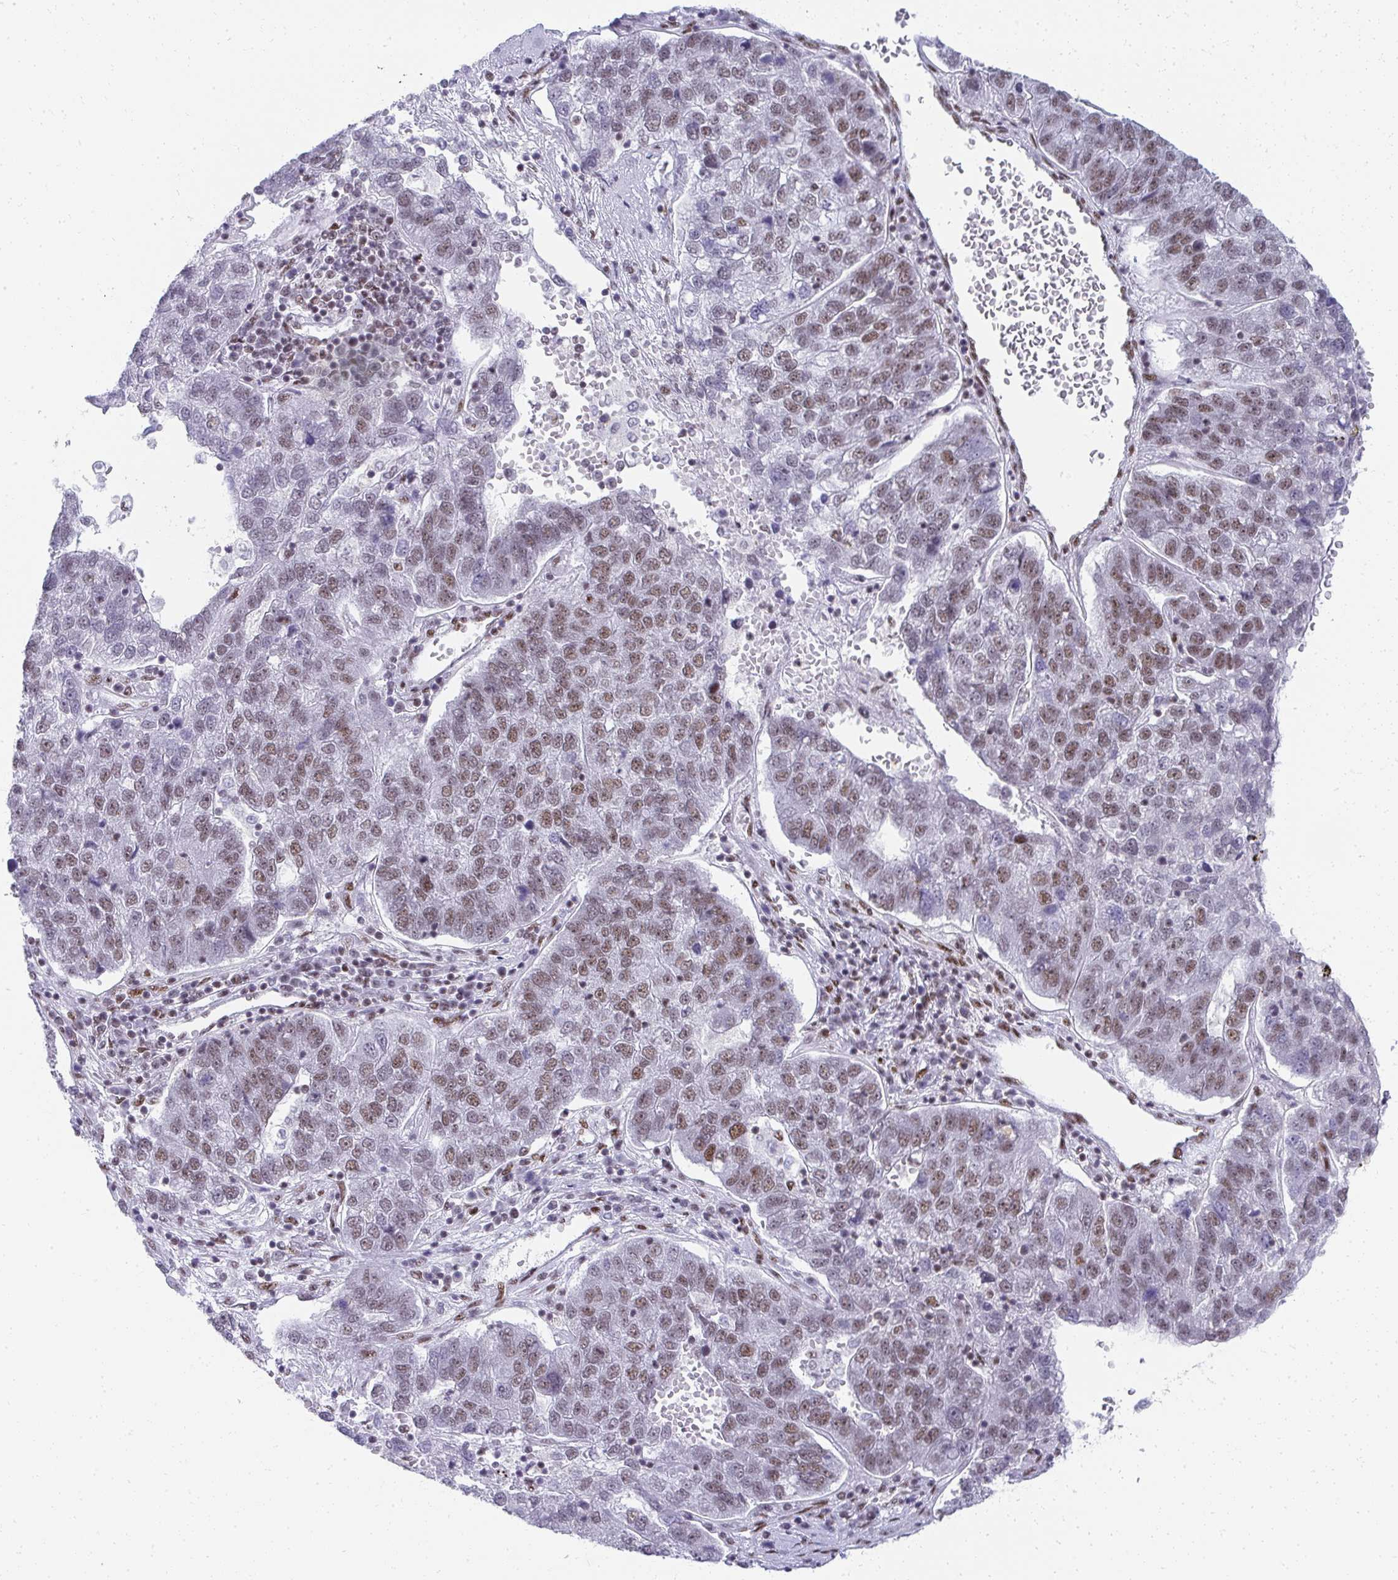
{"staining": {"intensity": "moderate", "quantity": "25%-75%", "location": "nuclear"}, "tissue": "pancreatic cancer", "cell_type": "Tumor cells", "image_type": "cancer", "snomed": [{"axis": "morphology", "description": "Adenocarcinoma, NOS"}, {"axis": "topography", "description": "Pancreas"}], "caption": "An immunohistochemistry (IHC) micrograph of tumor tissue is shown. Protein staining in brown labels moderate nuclear positivity in adenocarcinoma (pancreatic) within tumor cells.", "gene": "CREBBP", "patient": {"sex": "female", "age": 61}}